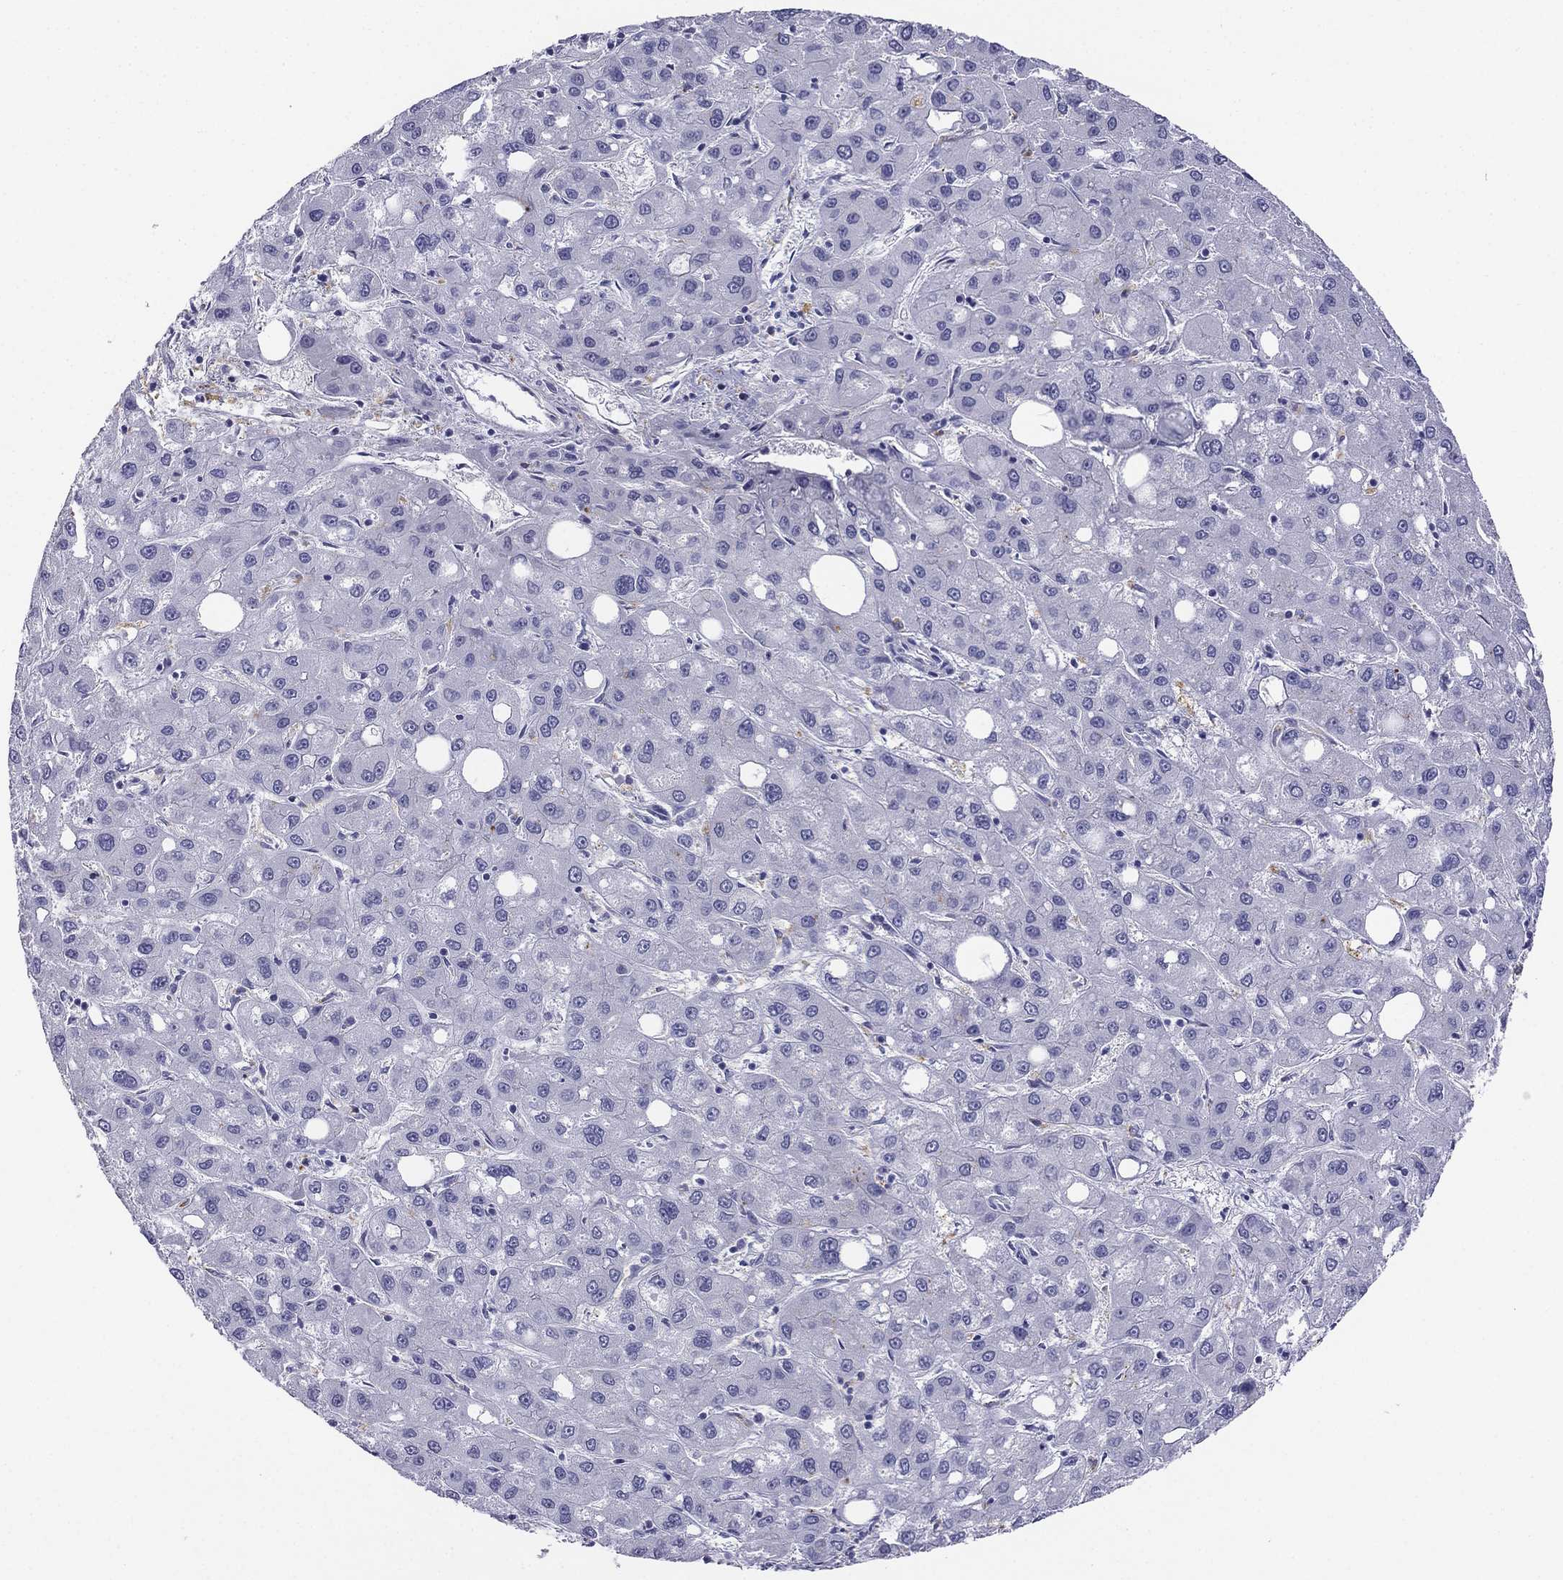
{"staining": {"intensity": "negative", "quantity": "none", "location": "none"}, "tissue": "liver cancer", "cell_type": "Tumor cells", "image_type": "cancer", "snomed": [{"axis": "morphology", "description": "Carcinoma, Hepatocellular, NOS"}, {"axis": "topography", "description": "Liver"}], "caption": "High power microscopy image of an IHC micrograph of liver hepatocellular carcinoma, revealing no significant positivity in tumor cells. (Brightfield microscopy of DAB IHC at high magnification).", "gene": "ALOXE3", "patient": {"sex": "male", "age": 73}}